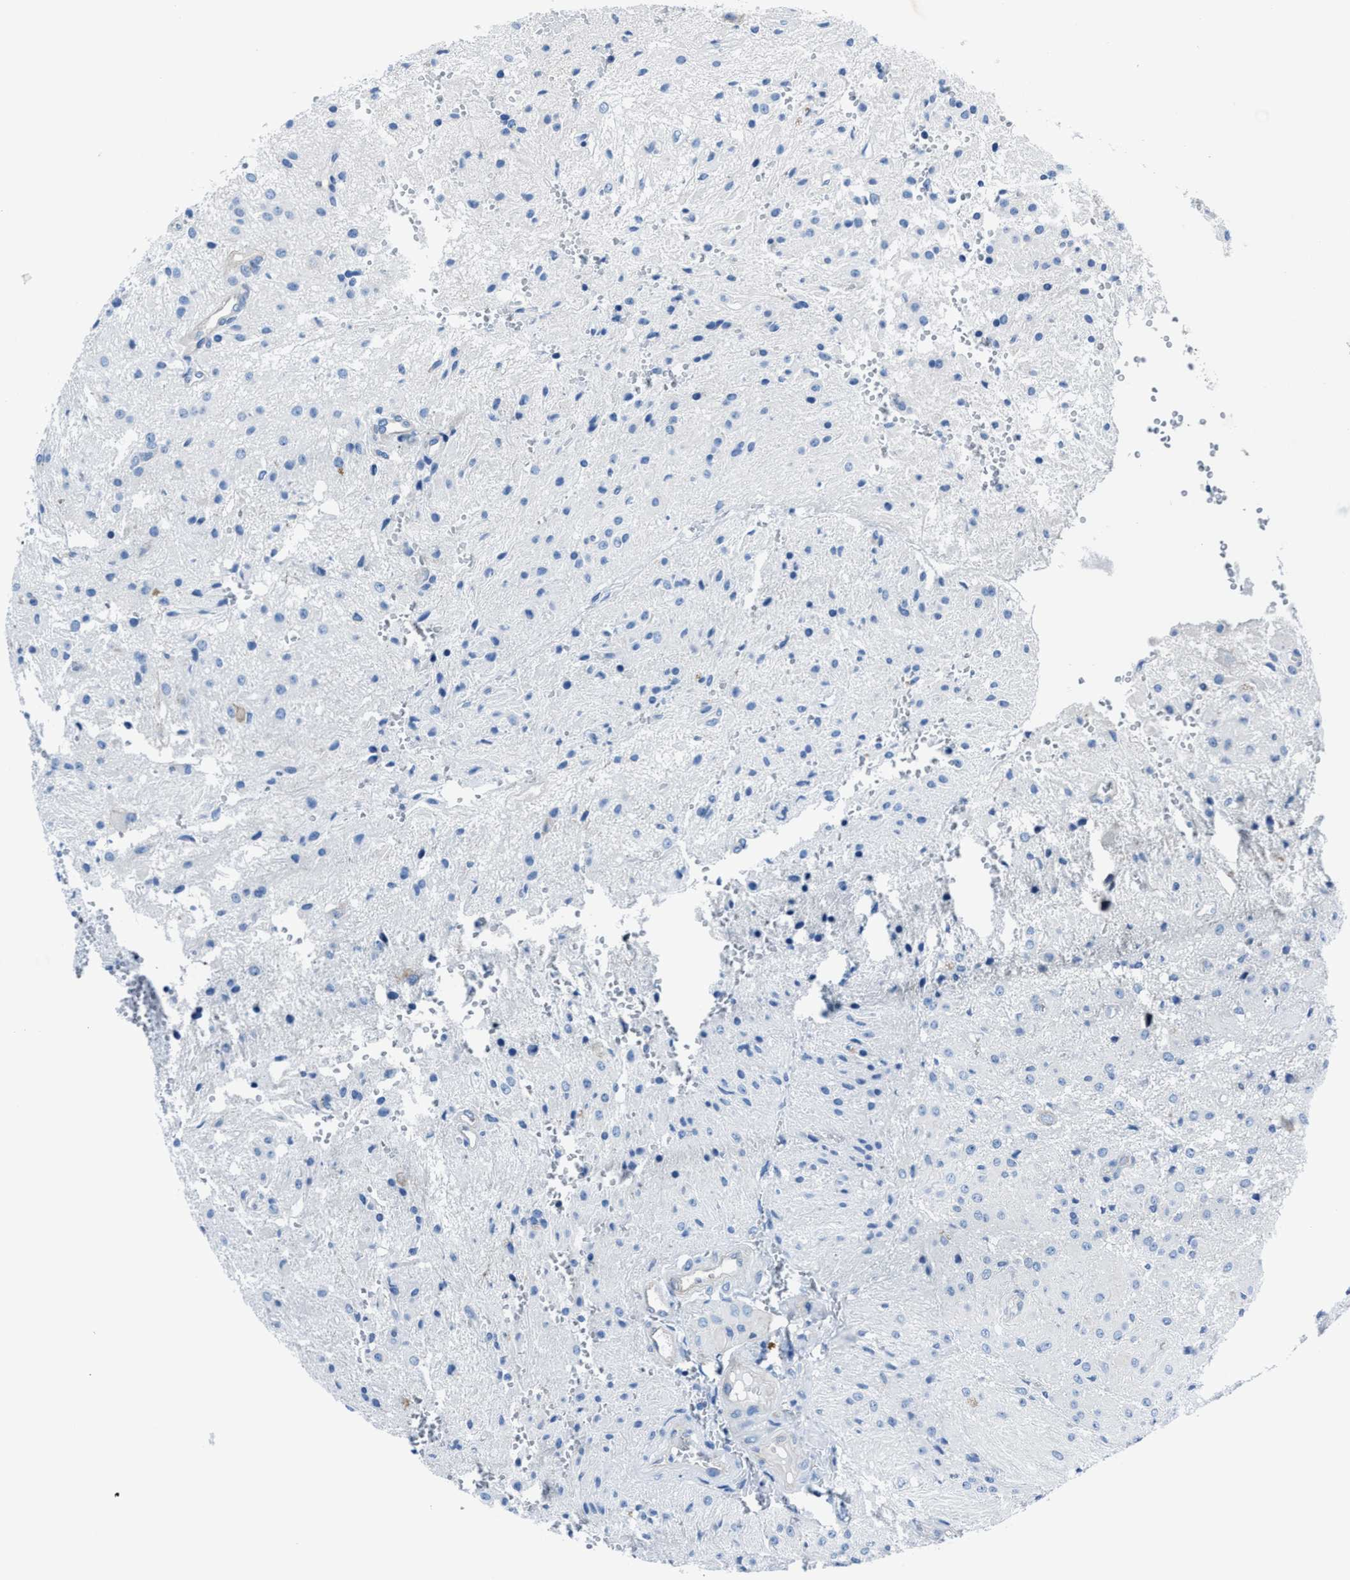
{"staining": {"intensity": "negative", "quantity": "none", "location": "none"}, "tissue": "glioma", "cell_type": "Tumor cells", "image_type": "cancer", "snomed": [{"axis": "morphology", "description": "Glioma, malignant, High grade"}, {"axis": "topography", "description": "Brain"}], "caption": "The micrograph reveals no significant expression in tumor cells of malignant glioma (high-grade). Nuclei are stained in blue.", "gene": "LMO7", "patient": {"sex": "female", "age": 59}}